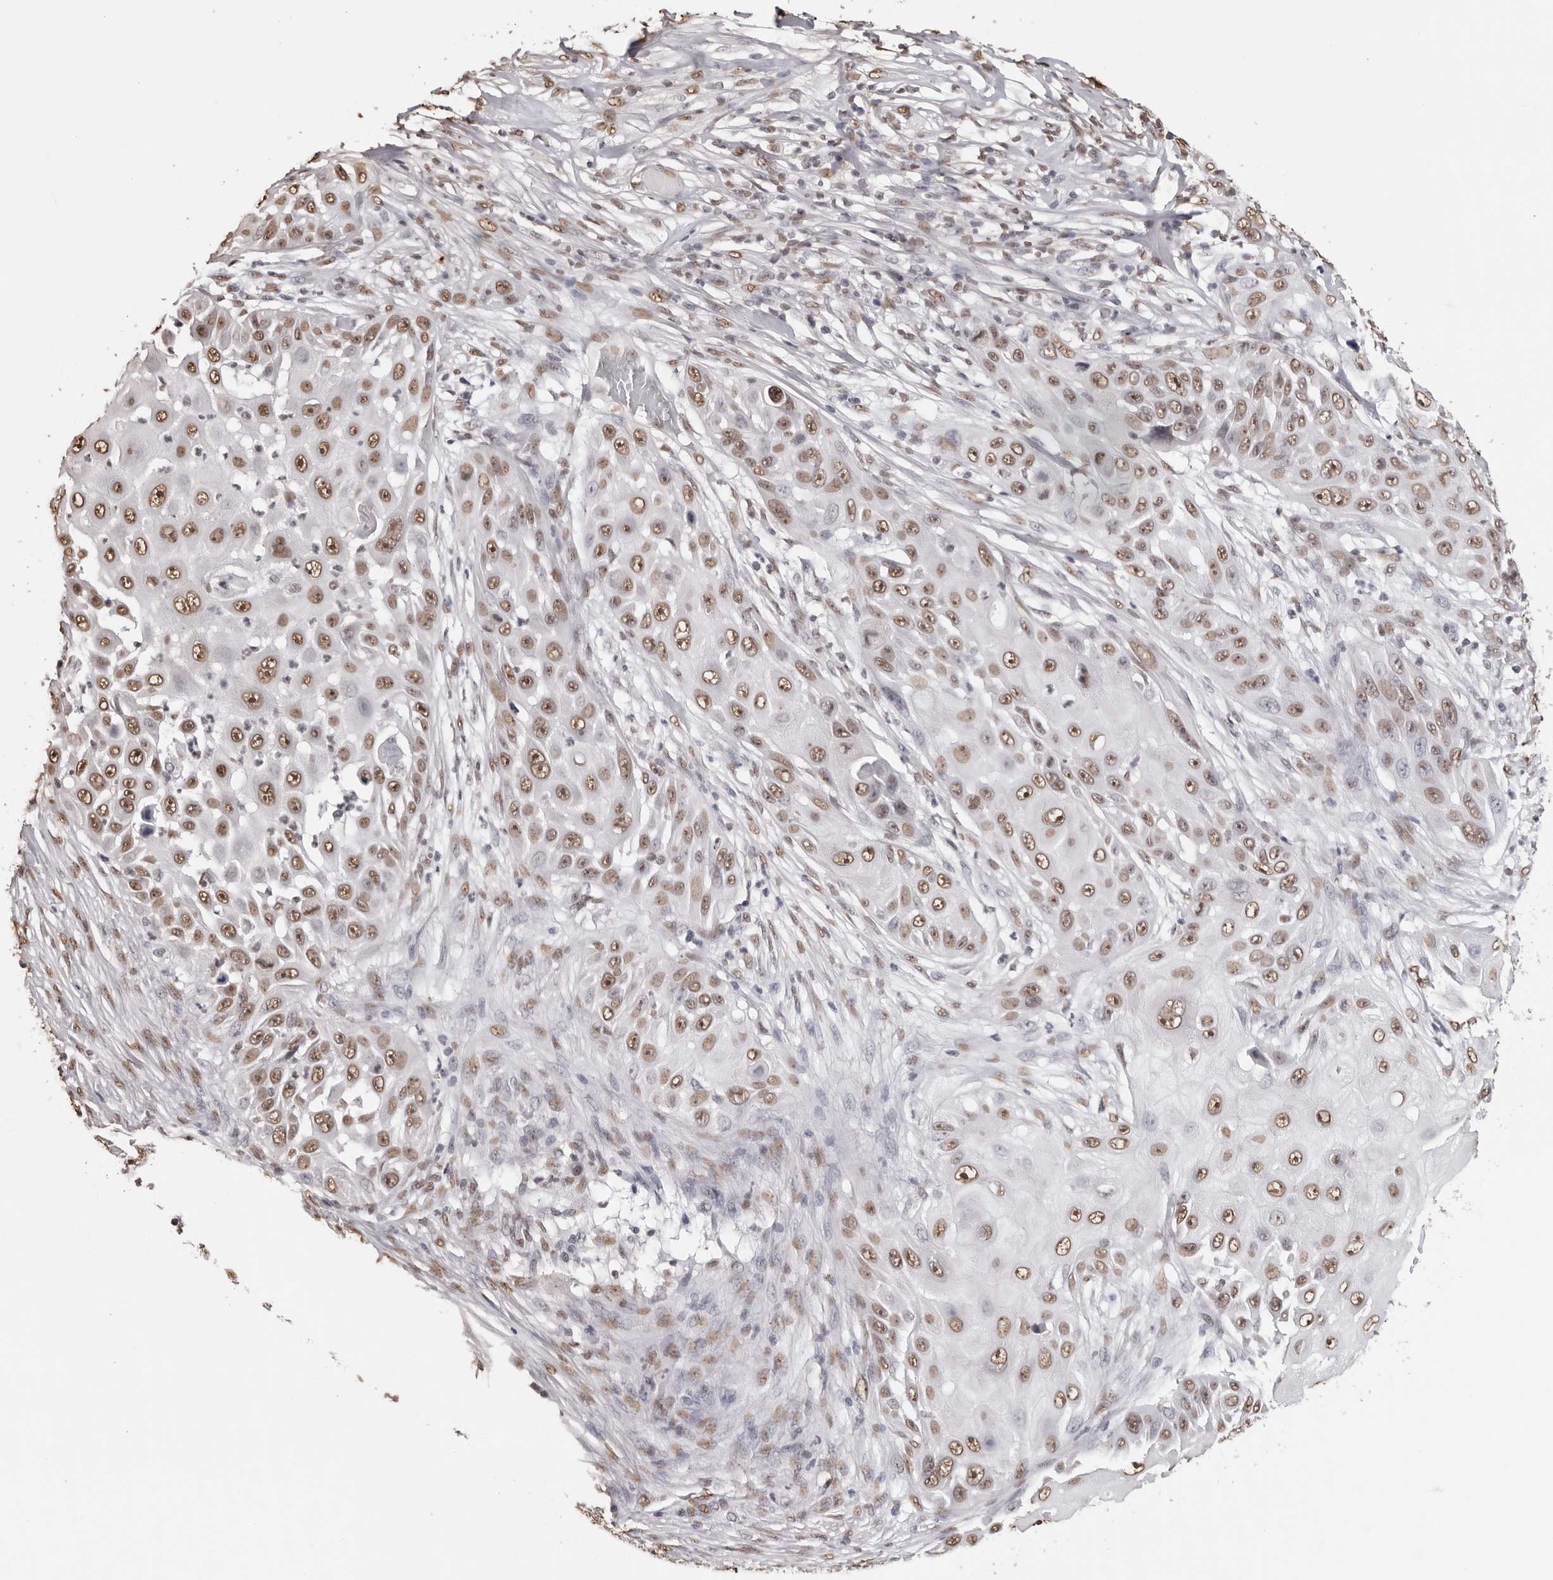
{"staining": {"intensity": "moderate", "quantity": ">75%", "location": "nuclear"}, "tissue": "skin cancer", "cell_type": "Tumor cells", "image_type": "cancer", "snomed": [{"axis": "morphology", "description": "Squamous cell carcinoma, NOS"}, {"axis": "topography", "description": "Skin"}], "caption": "Protein analysis of skin cancer (squamous cell carcinoma) tissue displays moderate nuclear positivity in approximately >75% of tumor cells.", "gene": "OLIG3", "patient": {"sex": "female", "age": 44}}